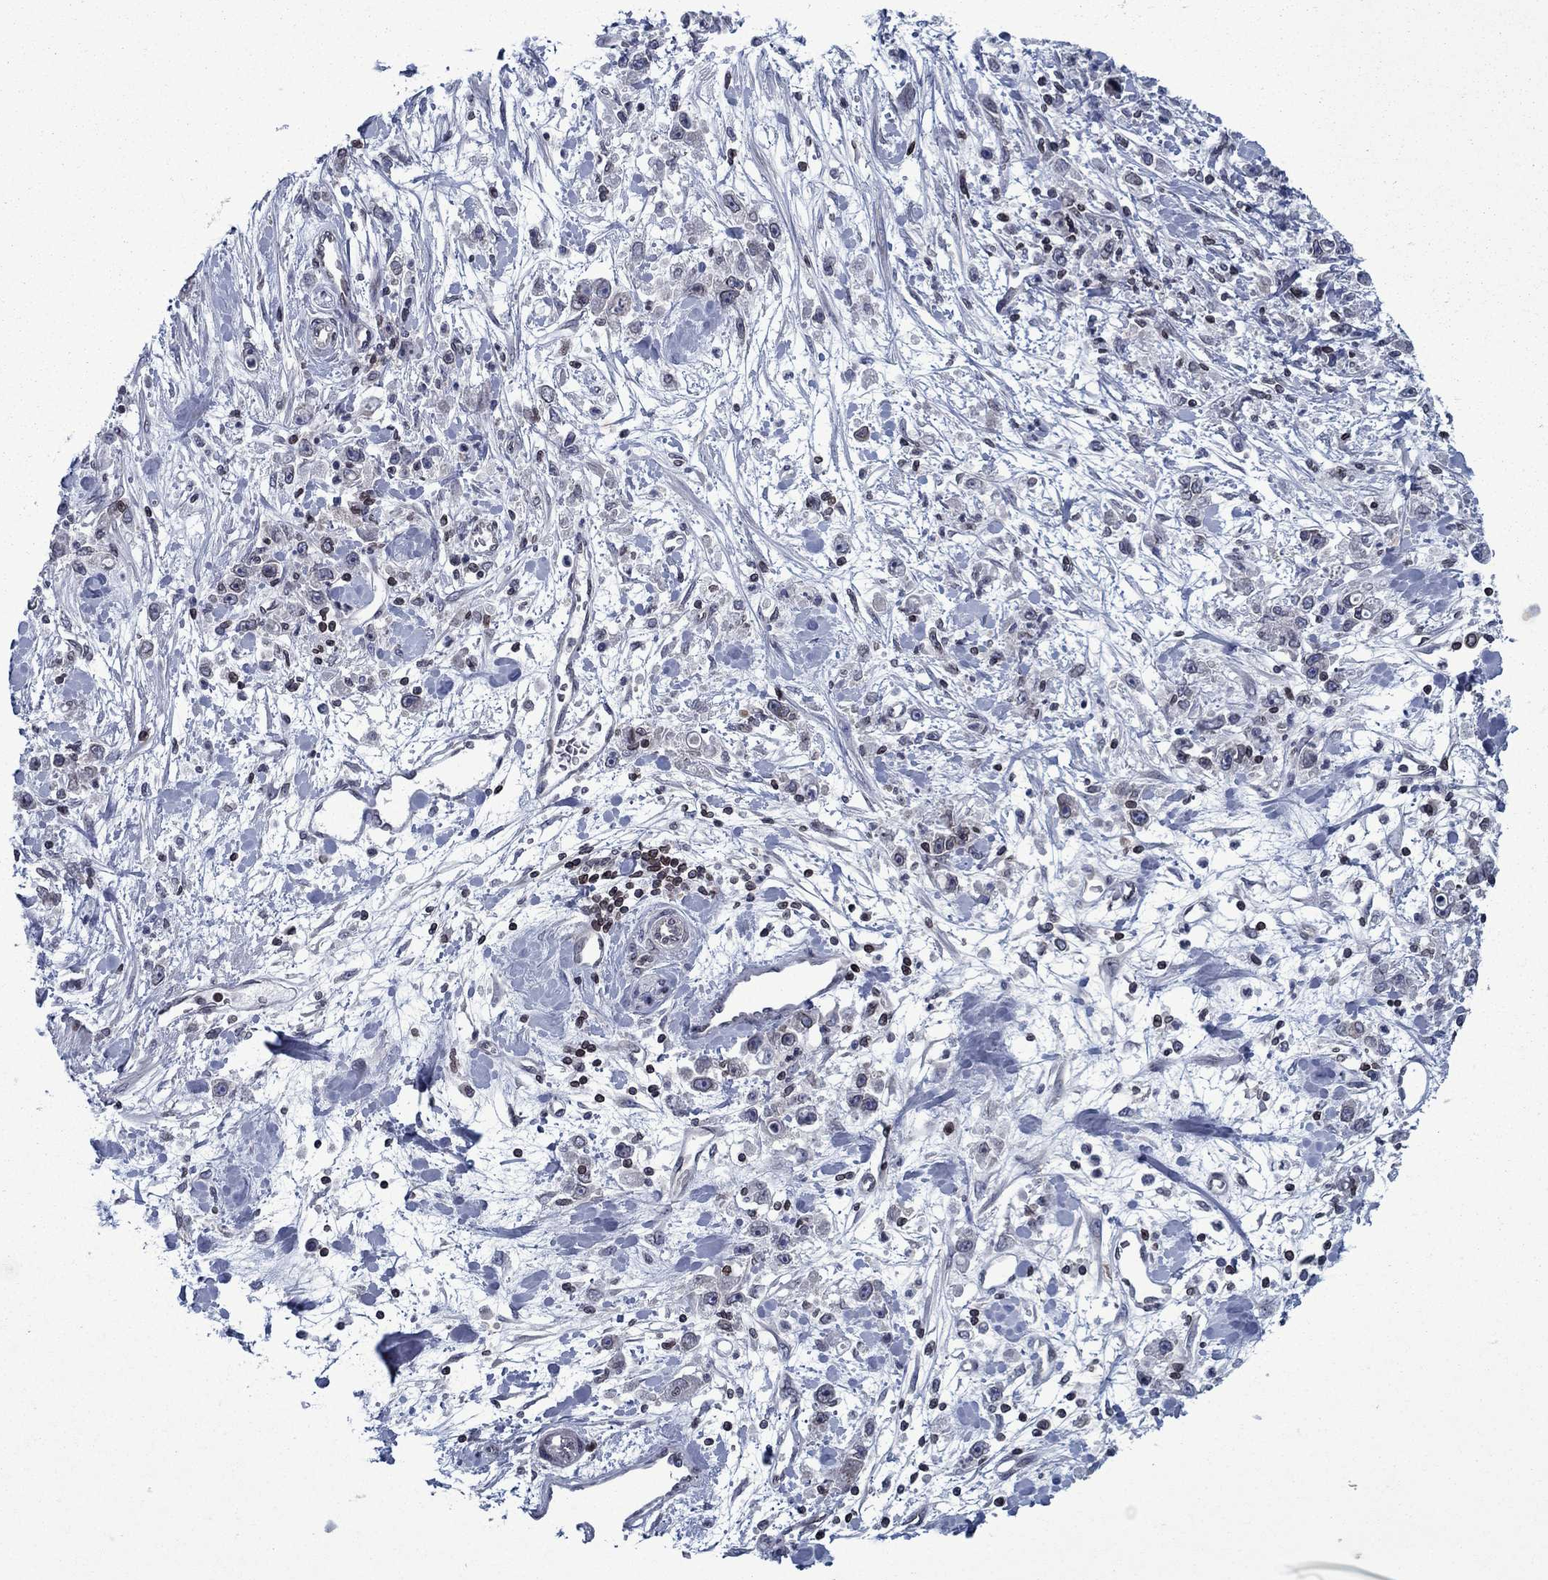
{"staining": {"intensity": "negative", "quantity": "none", "location": "none"}, "tissue": "stomach cancer", "cell_type": "Tumor cells", "image_type": "cancer", "snomed": [{"axis": "morphology", "description": "Adenocarcinoma, NOS"}, {"axis": "topography", "description": "Stomach"}], "caption": "Stomach cancer (adenocarcinoma) was stained to show a protein in brown. There is no significant positivity in tumor cells.", "gene": "SLA", "patient": {"sex": "female", "age": 59}}